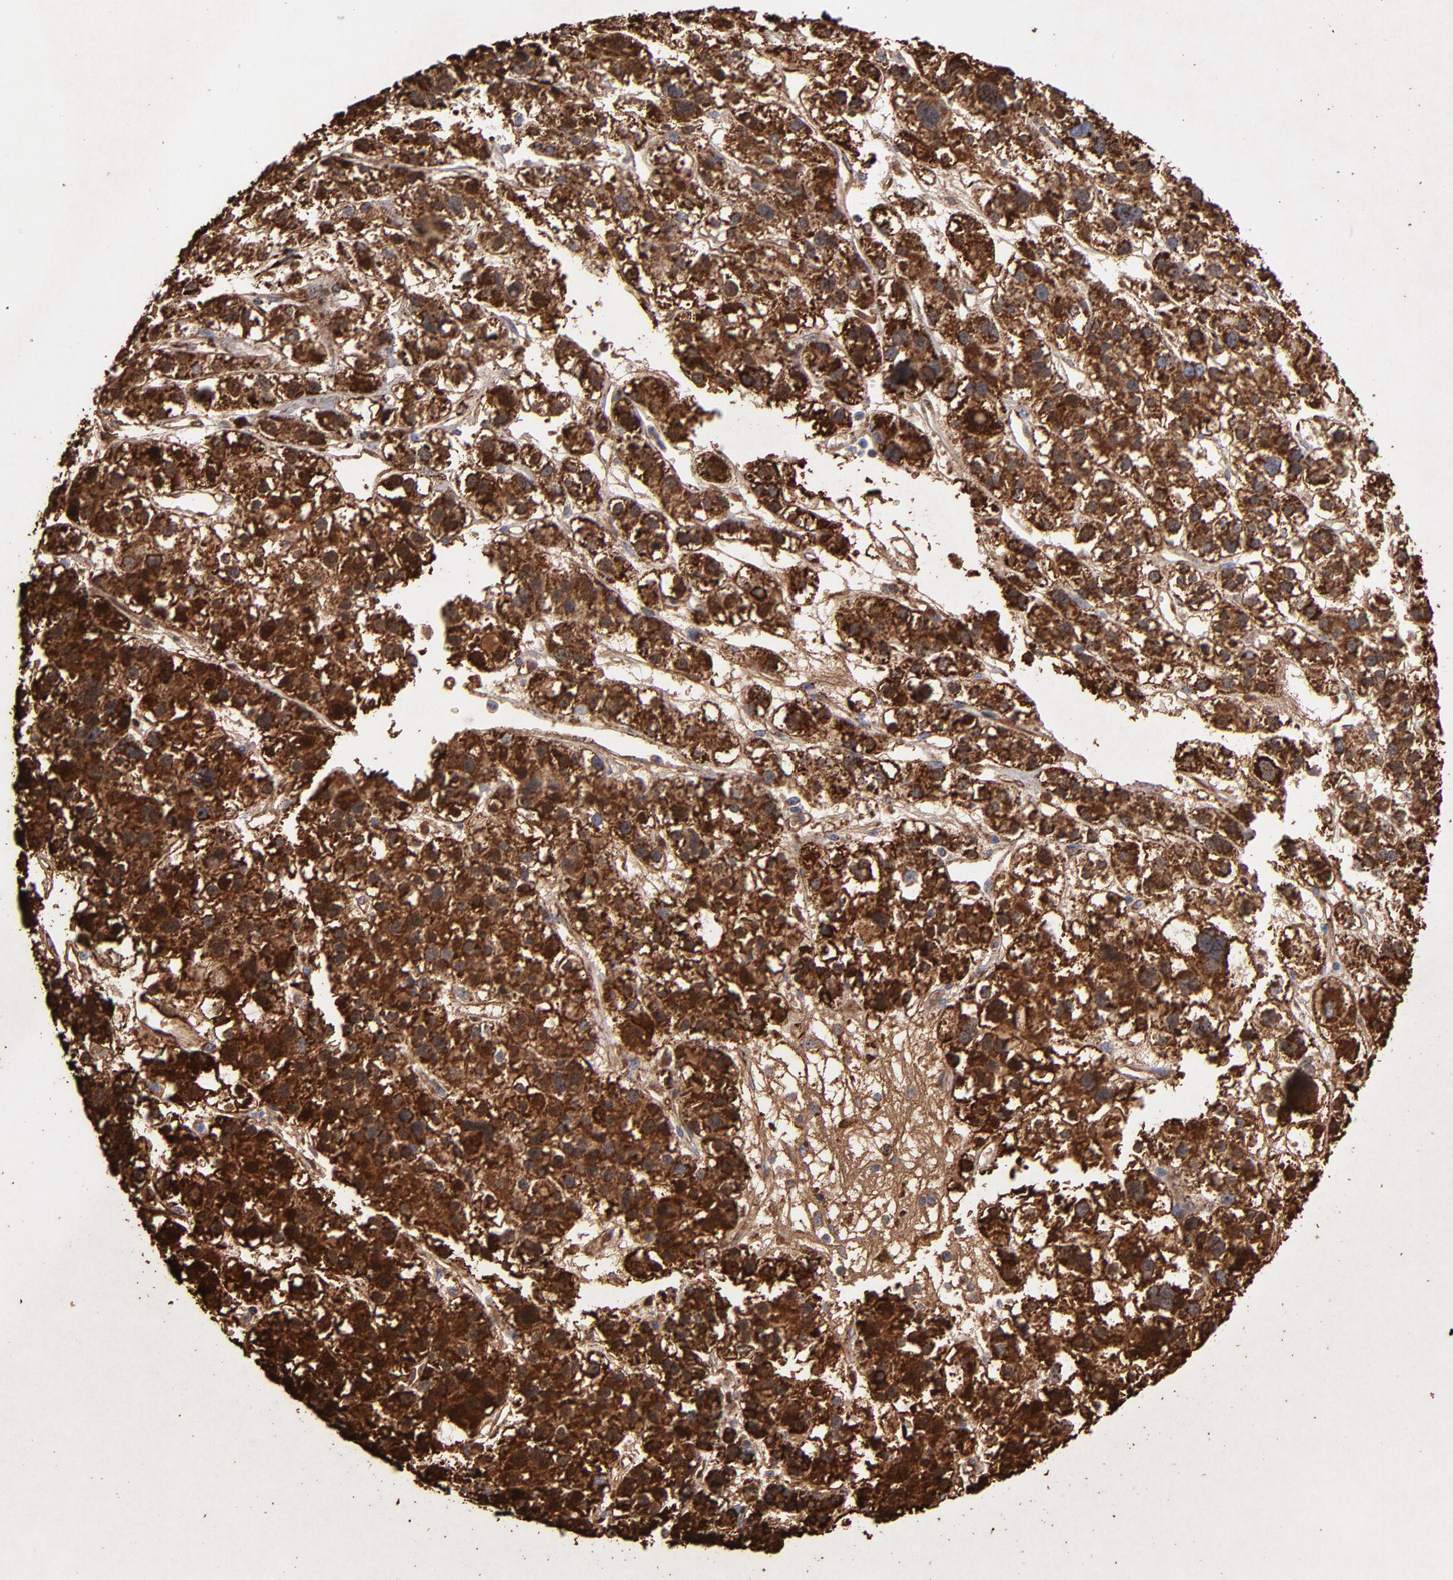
{"staining": {"intensity": "strong", "quantity": ">75%", "location": "cytoplasmic/membranous"}, "tissue": "liver cancer", "cell_type": "Tumor cells", "image_type": "cancer", "snomed": [{"axis": "morphology", "description": "Carcinoma, Hepatocellular, NOS"}, {"axis": "topography", "description": "Liver"}], "caption": "High-magnification brightfield microscopy of liver cancer (hepatocellular carcinoma) stained with DAB (brown) and counterstained with hematoxylin (blue). tumor cells exhibit strong cytoplasmic/membranous expression is seen in about>75% of cells.", "gene": "SOD2", "patient": {"sex": "female", "age": 85}}